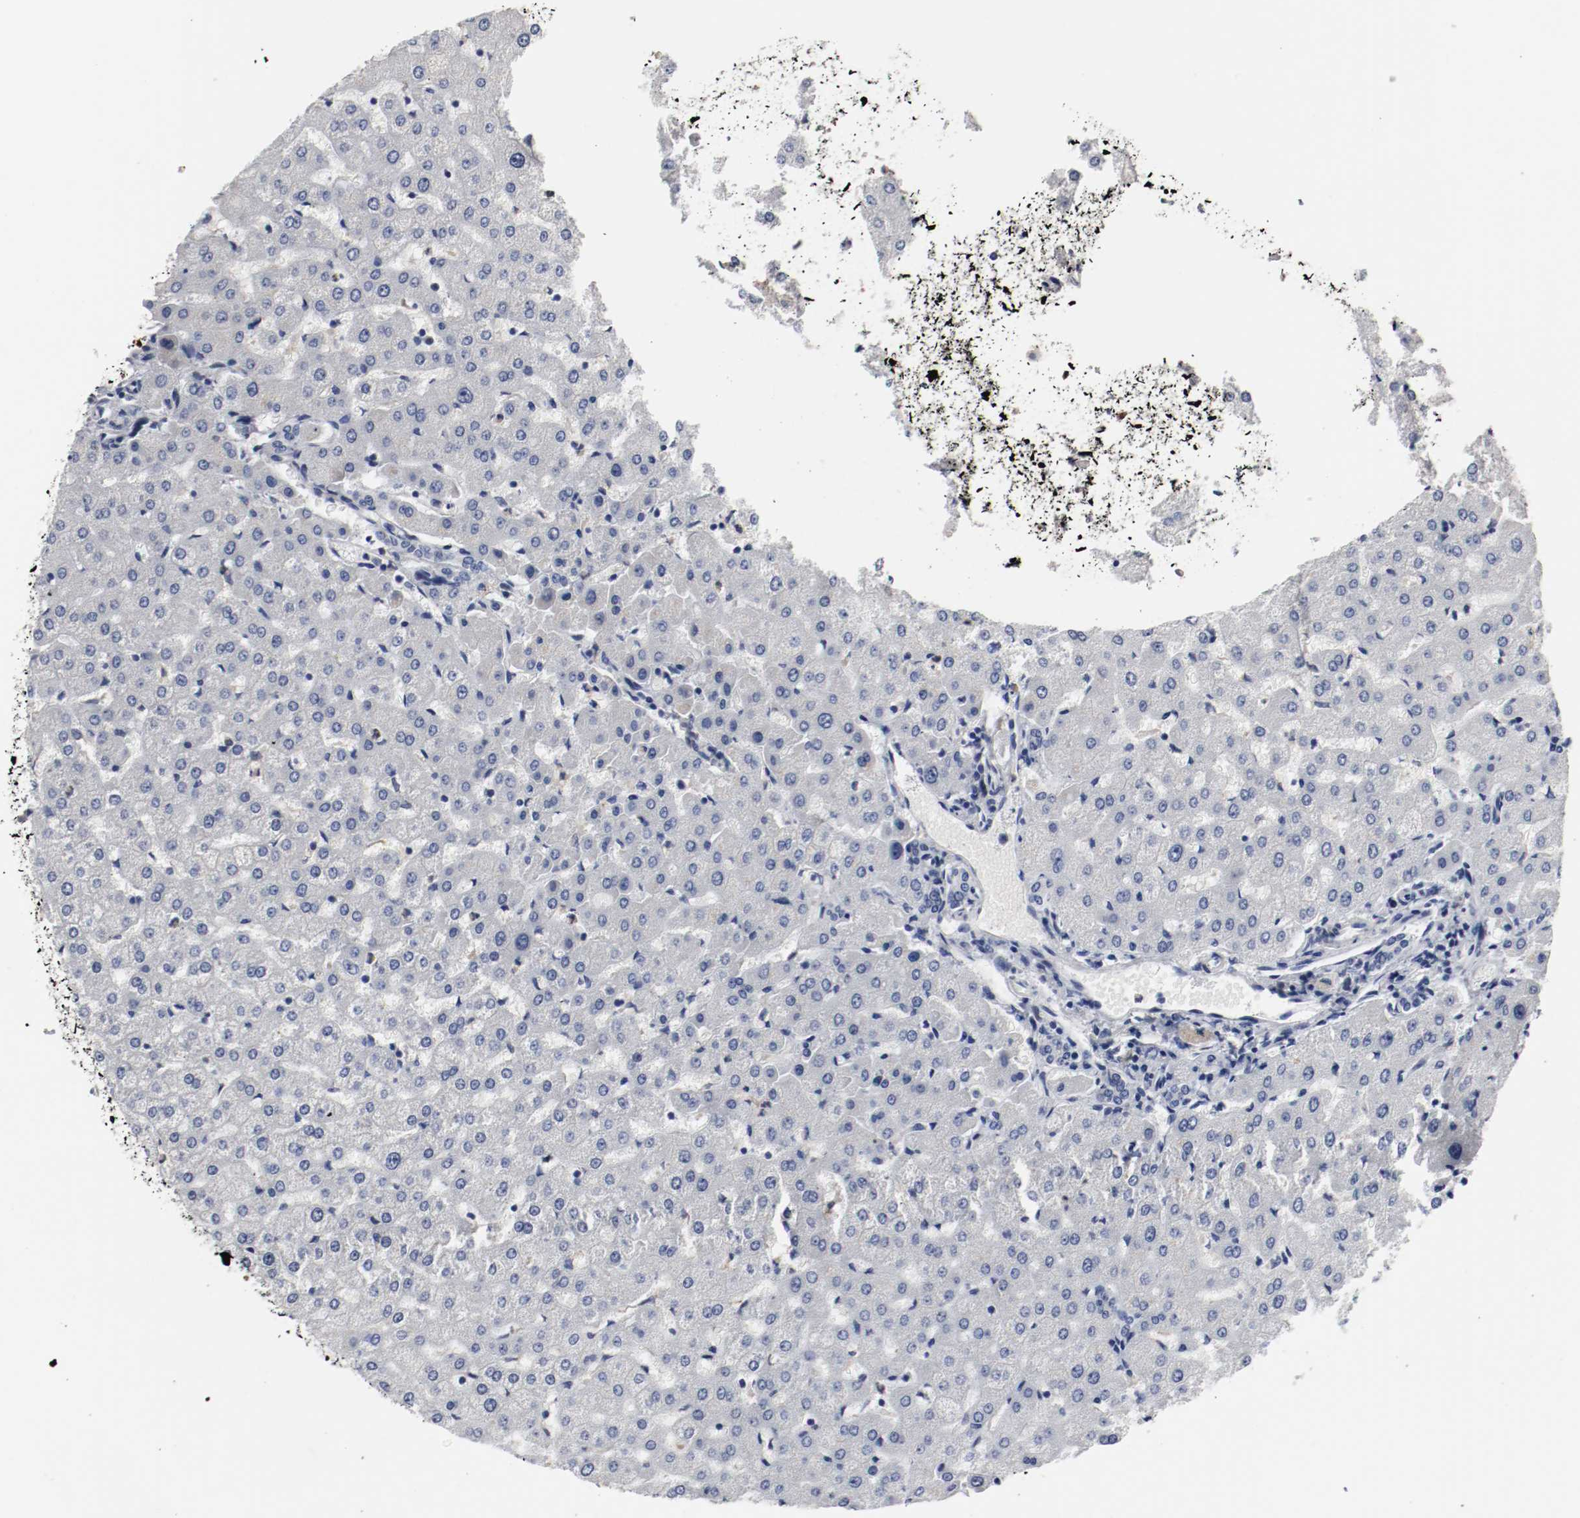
{"staining": {"intensity": "negative", "quantity": "none", "location": "none"}, "tissue": "liver", "cell_type": "Cholangiocytes", "image_type": "normal", "snomed": [{"axis": "morphology", "description": "Normal tissue, NOS"}, {"axis": "morphology", "description": "Fibrosis, NOS"}, {"axis": "topography", "description": "Liver"}], "caption": "High magnification brightfield microscopy of normal liver stained with DAB (3,3'-diaminobenzidine) (brown) and counterstained with hematoxylin (blue): cholangiocytes show no significant expression. (DAB (3,3'-diaminobenzidine) immunohistochemistry (IHC) visualized using brightfield microscopy, high magnification).", "gene": "MCM6", "patient": {"sex": "female", "age": 29}}